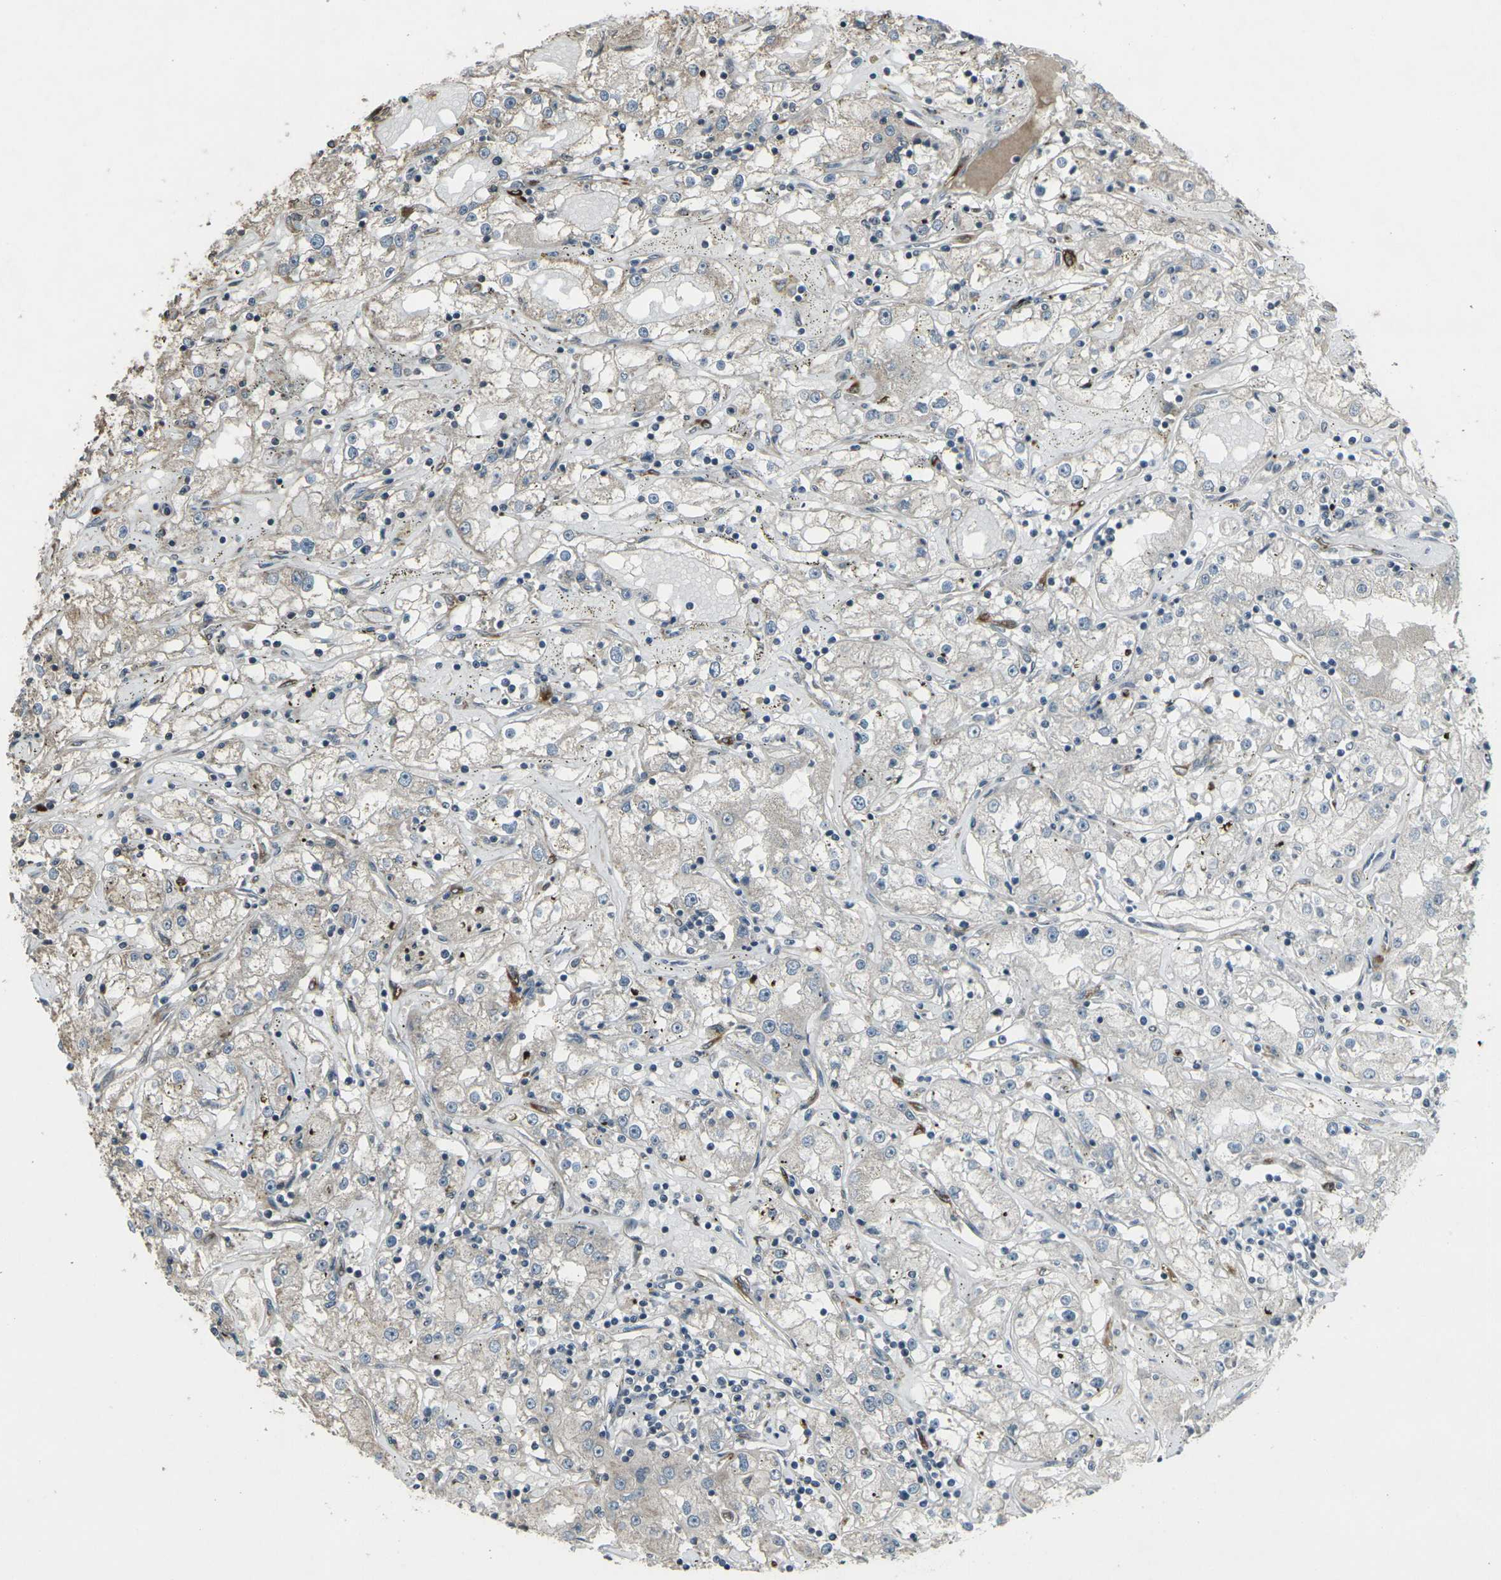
{"staining": {"intensity": "moderate", "quantity": "<25%", "location": "cytoplasmic/membranous"}, "tissue": "renal cancer", "cell_type": "Tumor cells", "image_type": "cancer", "snomed": [{"axis": "morphology", "description": "Adenocarcinoma, NOS"}, {"axis": "topography", "description": "Kidney"}], "caption": "Renal cancer was stained to show a protein in brown. There is low levels of moderate cytoplasmic/membranous expression in about <25% of tumor cells.", "gene": "LSMEM1", "patient": {"sex": "male", "age": 56}}